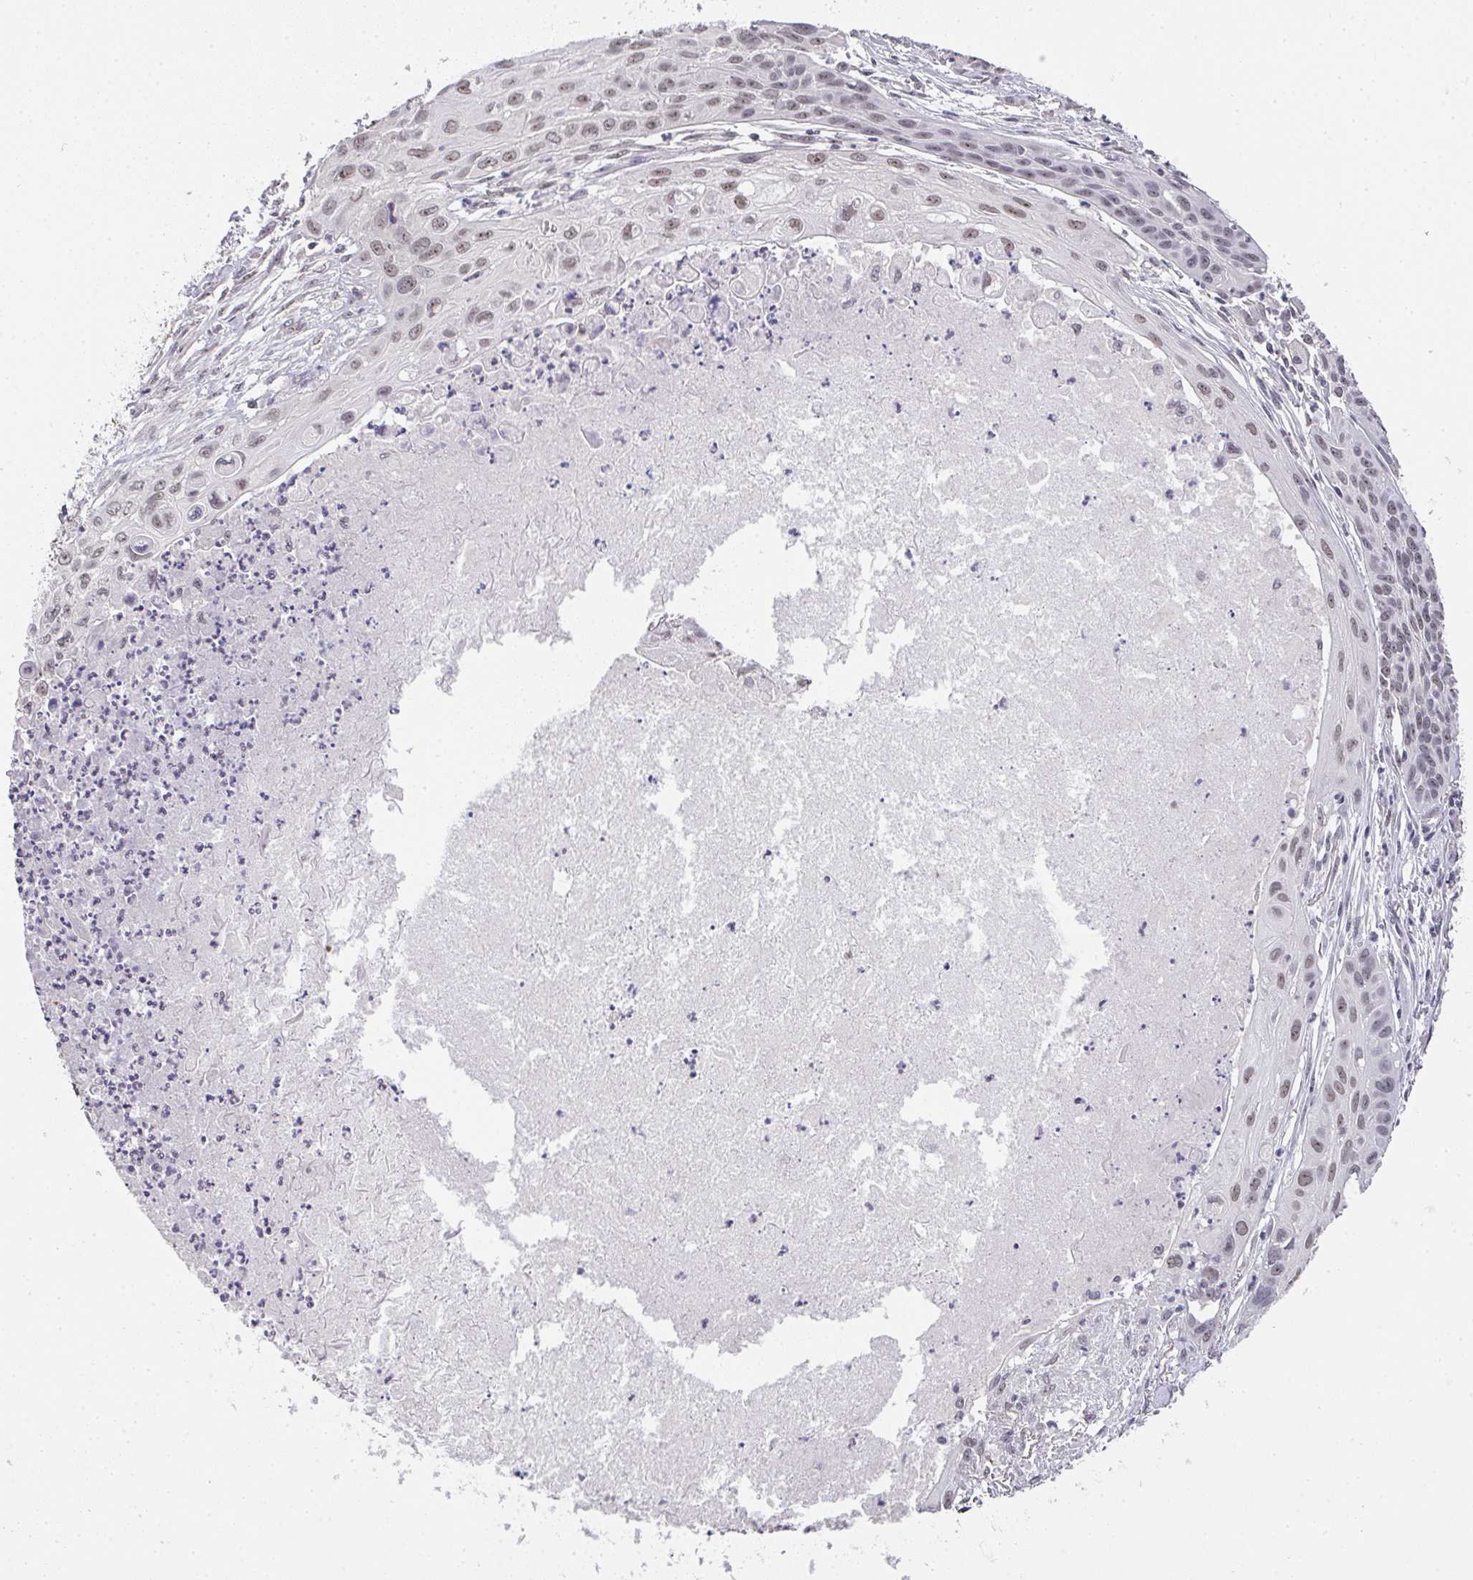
{"staining": {"intensity": "weak", "quantity": ">75%", "location": "nuclear"}, "tissue": "lung cancer", "cell_type": "Tumor cells", "image_type": "cancer", "snomed": [{"axis": "morphology", "description": "Squamous cell carcinoma, NOS"}, {"axis": "topography", "description": "Lung"}], "caption": "Lung squamous cell carcinoma stained for a protein displays weak nuclear positivity in tumor cells.", "gene": "DKC1", "patient": {"sex": "male", "age": 71}}